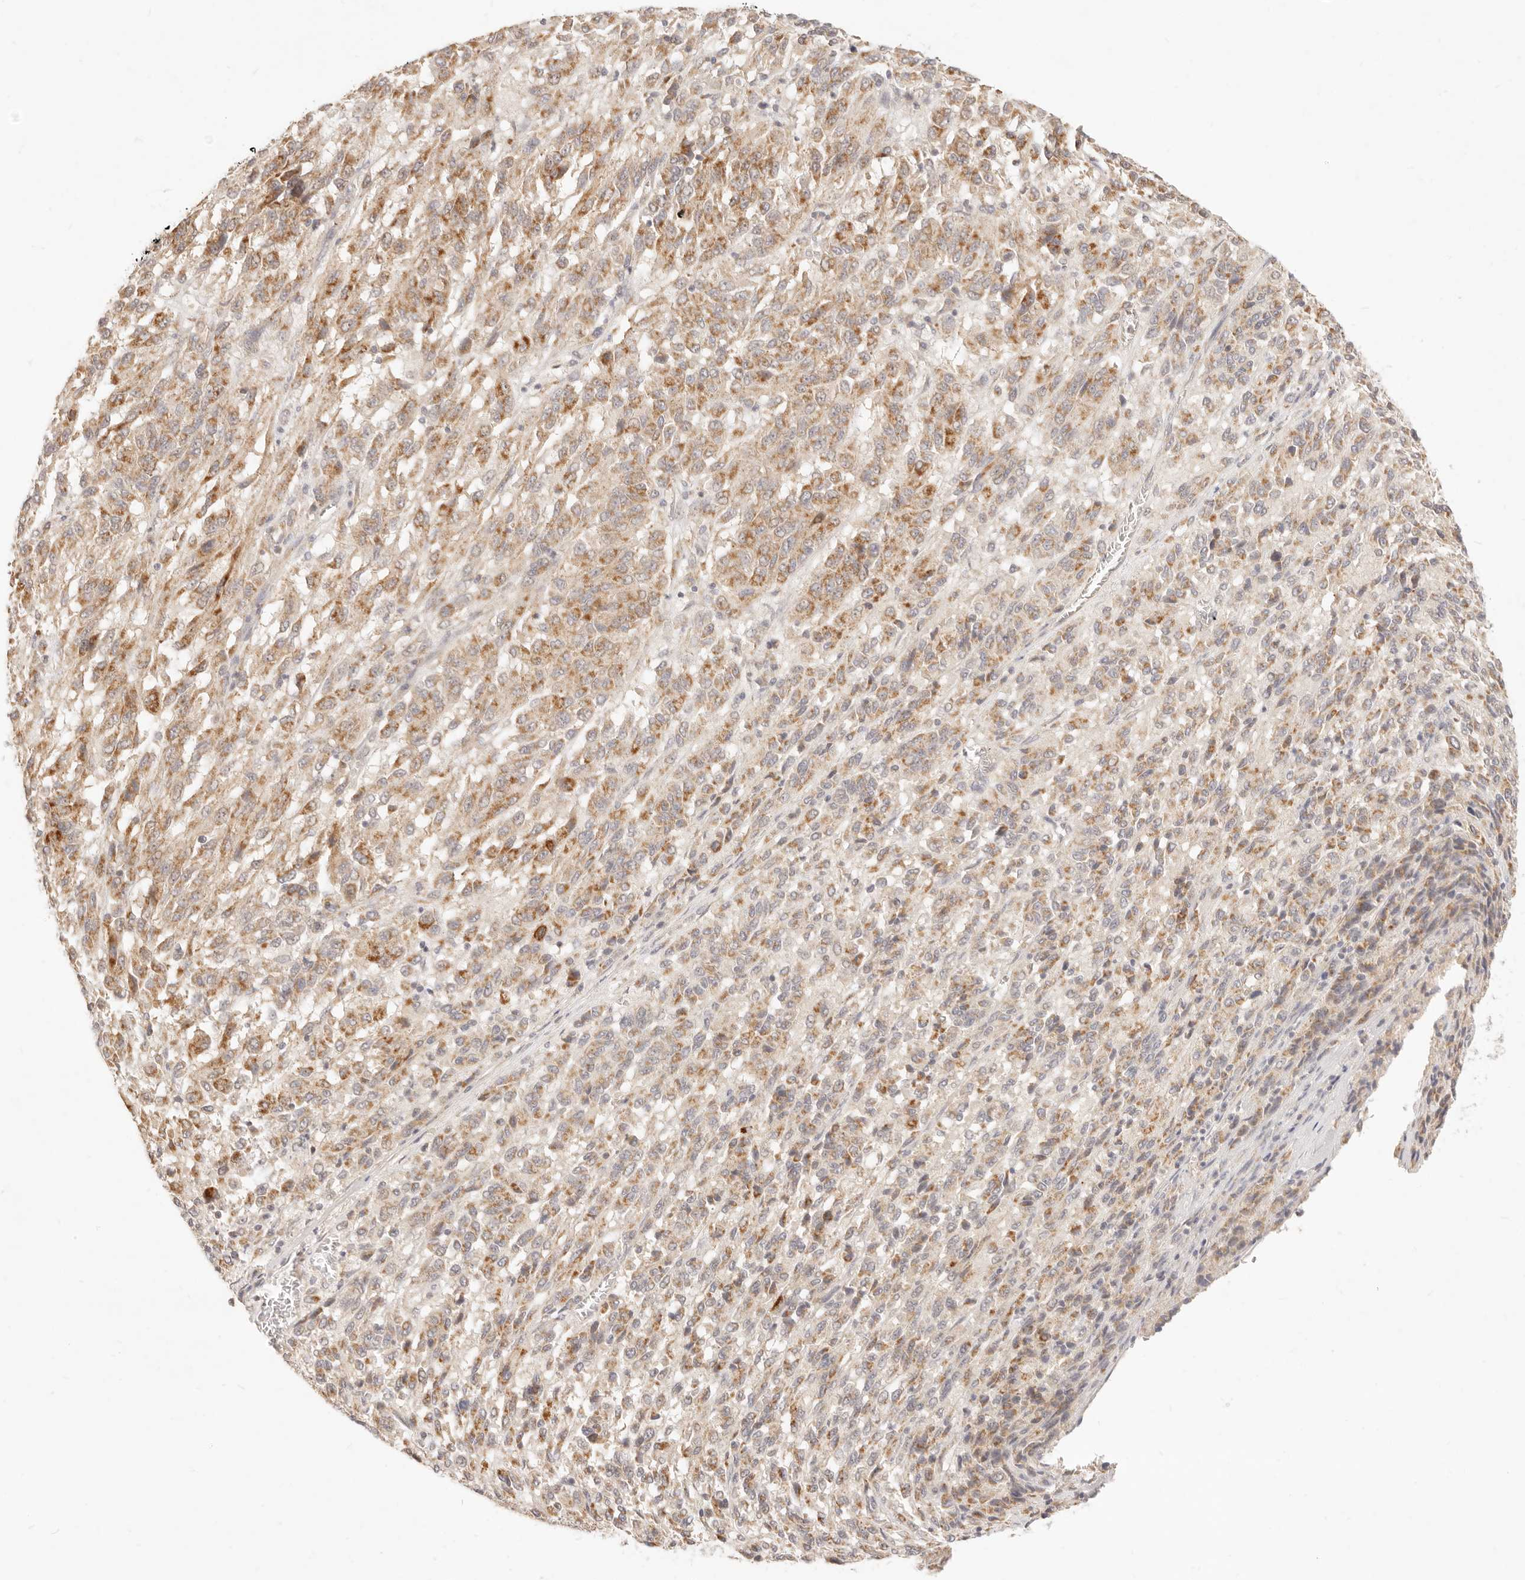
{"staining": {"intensity": "moderate", "quantity": ">75%", "location": "cytoplasmic/membranous"}, "tissue": "melanoma", "cell_type": "Tumor cells", "image_type": "cancer", "snomed": [{"axis": "morphology", "description": "Malignant melanoma, Metastatic site"}, {"axis": "topography", "description": "Lung"}], "caption": "Melanoma tissue displays moderate cytoplasmic/membranous positivity in about >75% of tumor cells, visualized by immunohistochemistry. (Stains: DAB (3,3'-diaminobenzidine) in brown, nuclei in blue, Microscopy: brightfield microscopy at high magnification).", "gene": "RUBCNL", "patient": {"sex": "male", "age": 64}}